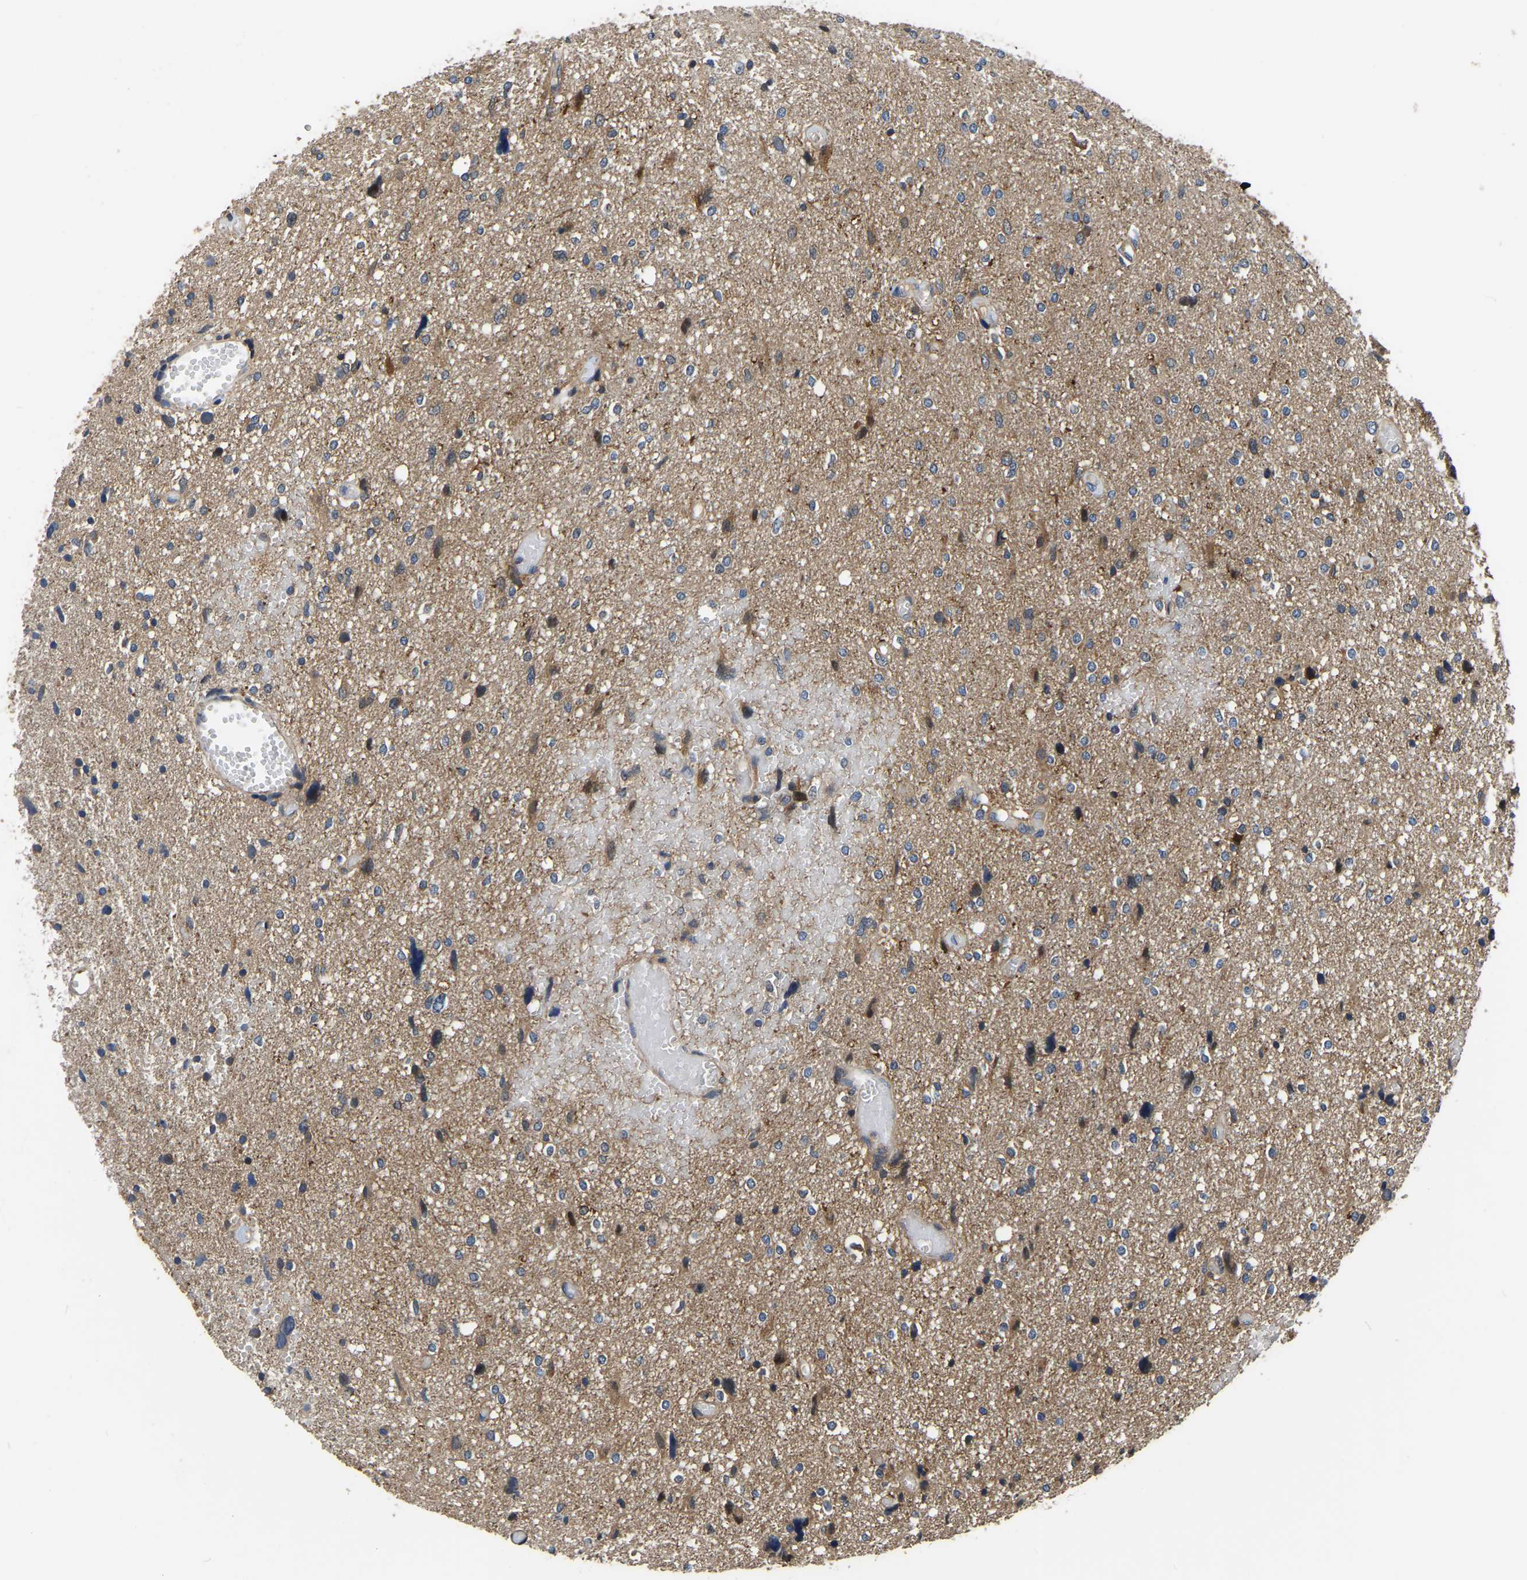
{"staining": {"intensity": "moderate", "quantity": "25%-75%", "location": "cytoplasmic/membranous"}, "tissue": "glioma", "cell_type": "Tumor cells", "image_type": "cancer", "snomed": [{"axis": "morphology", "description": "Glioma, malignant, High grade"}, {"axis": "topography", "description": "Brain"}], "caption": "About 25%-75% of tumor cells in glioma exhibit moderate cytoplasmic/membranous protein staining as visualized by brown immunohistochemical staining.", "gene": "GARS1", "patient": {"sex": "female", "age": 59}}